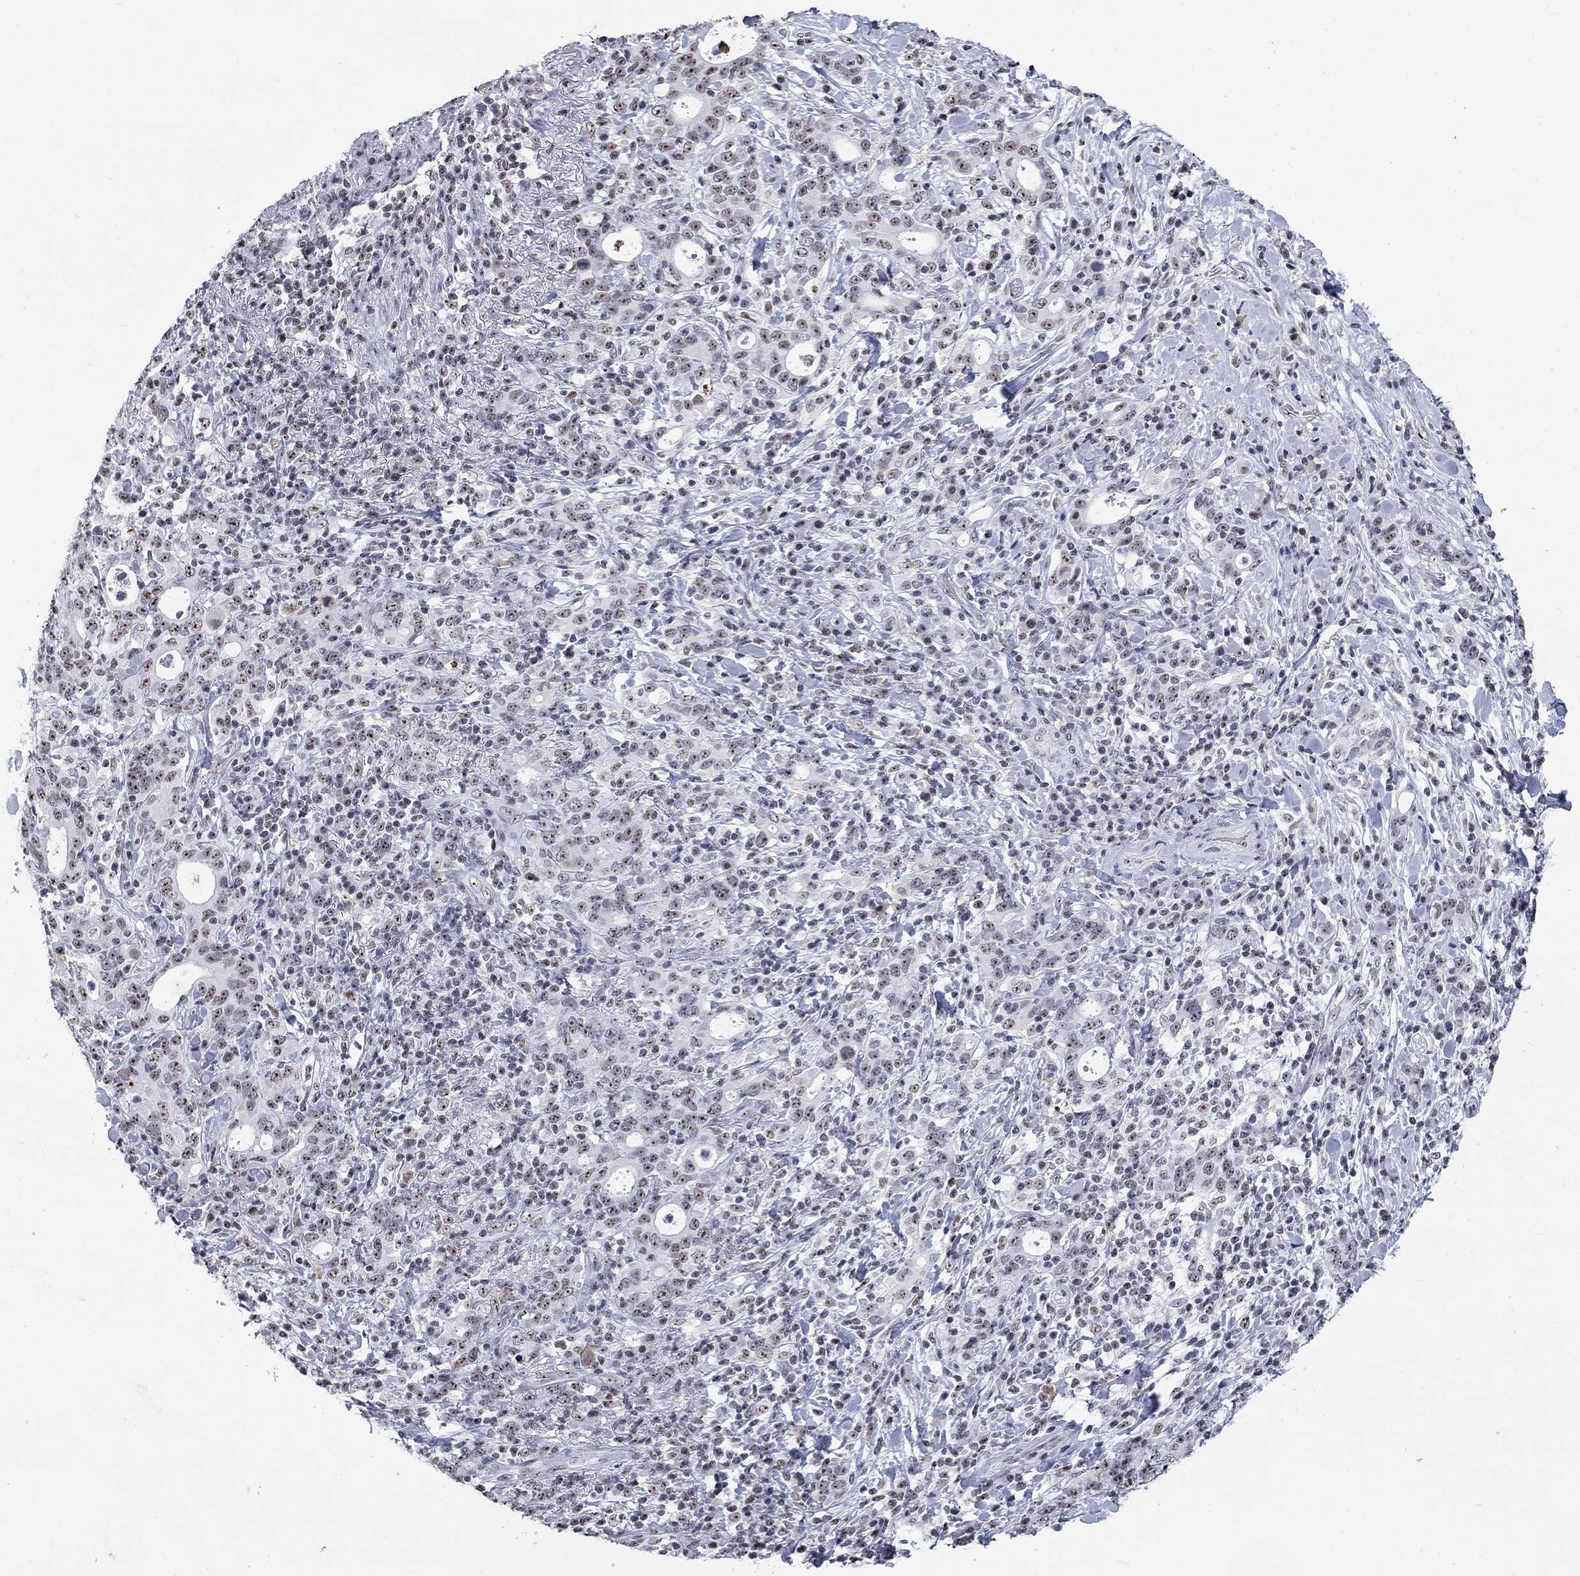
{"staining": {"intensity": "weak", "quantity": "25%-75%", "location": "nuclear"}, "tissue": "stomach cancer", "cell_type": "Tumor cells", "image_type": "cancer", "snomed": [{"axis": "morphology", "description": "Adenocarcinoma, NOS"}, {"axis": "topography", "description": "Stomach"}], "caption": "Adenocarcinoma (stomach) tissue displays weak nuclear positivity in about 25%-75% of tumor cells The staining is performed using DAB (3,3'-diaminobenzidine) brown chromogen to label protein expression. The nuclei are counter-stained blue using hematoxylin.", "gene": "CSRNP3", "patient": {"sex": "male", "age": 79}}